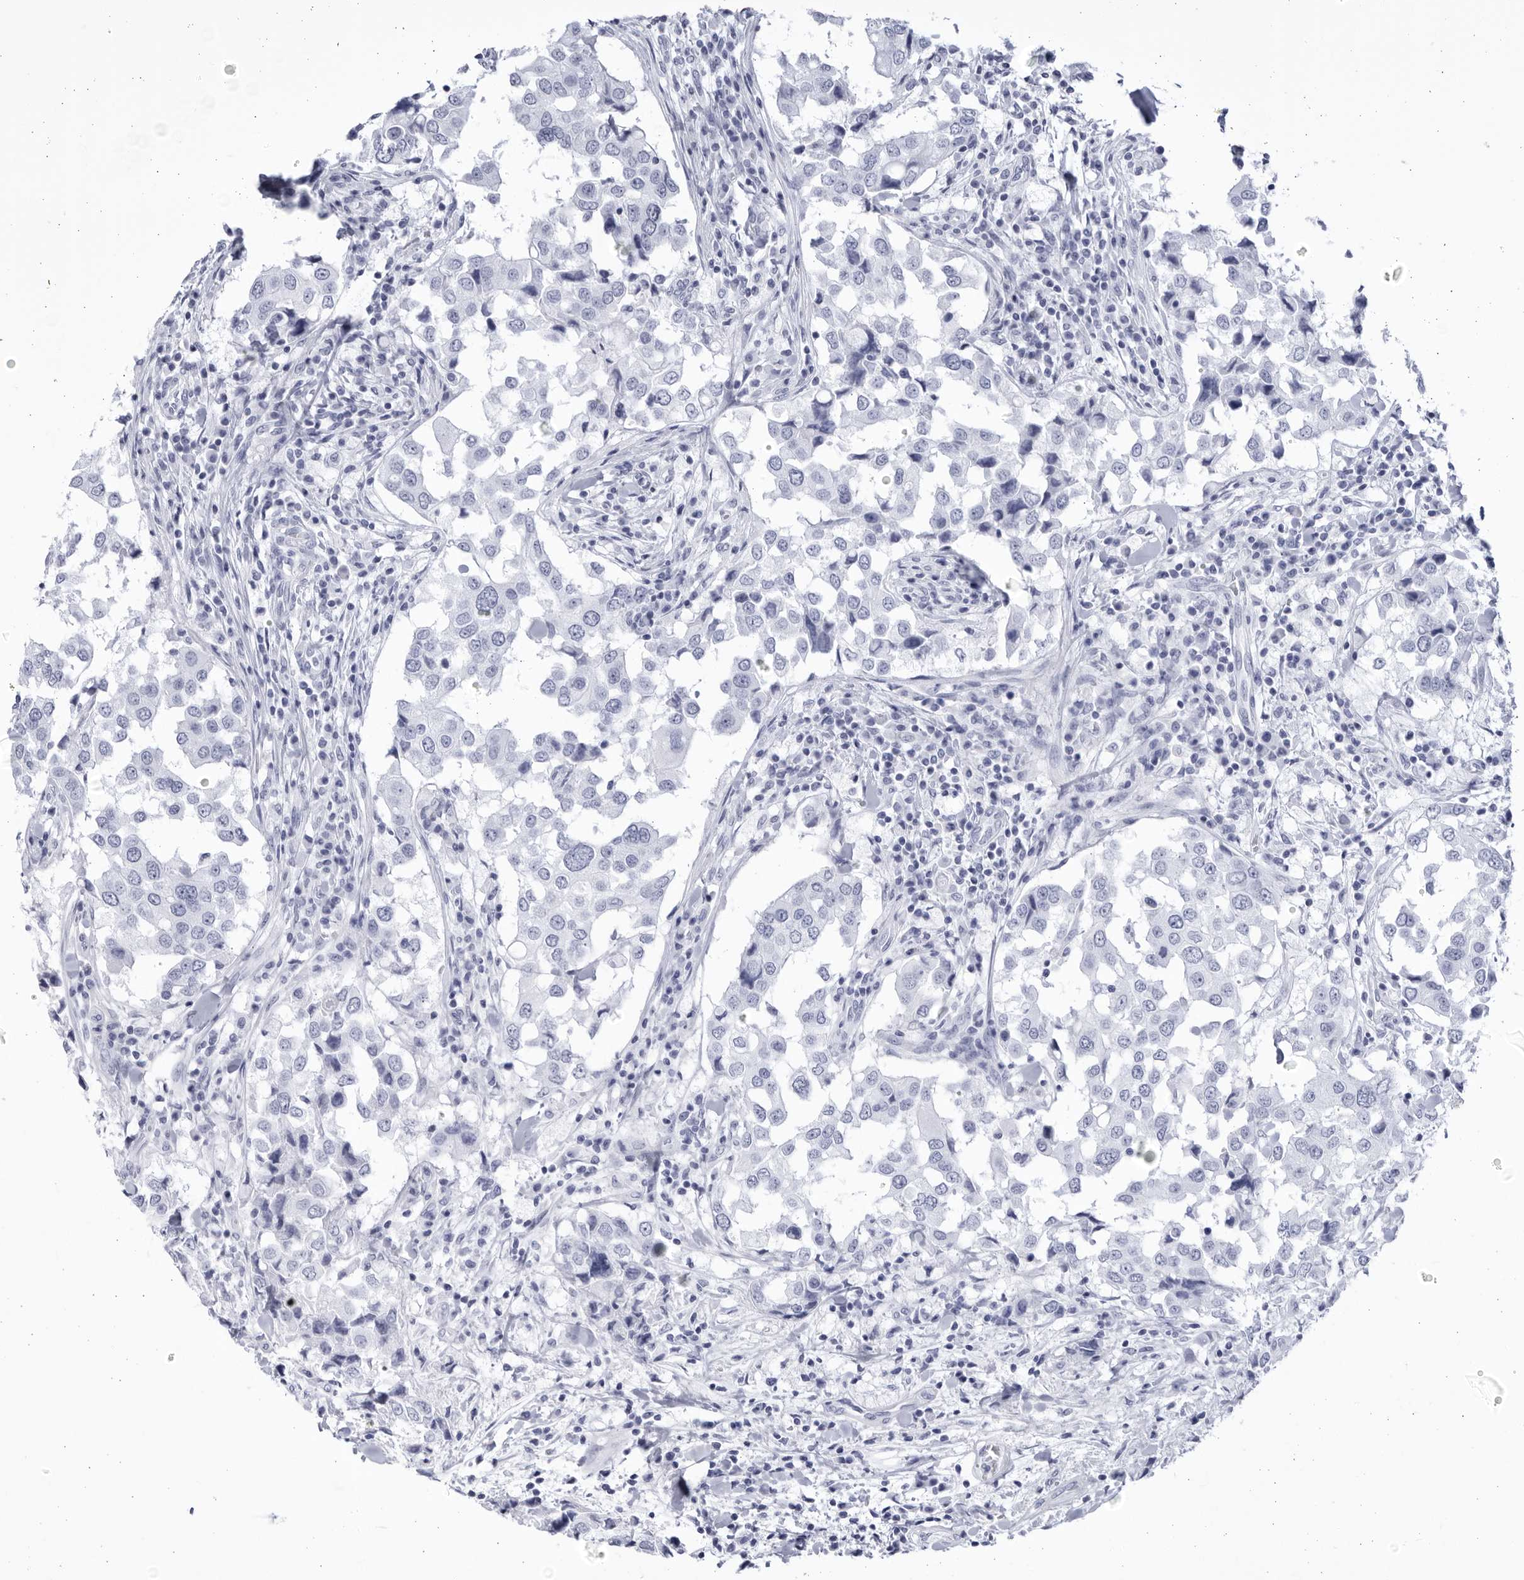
{"staining": {"intensity": "negative", "quantity": "none", "location": "none"}, "tissue": "breast cancer", "cell_type": "Tumor cells", "image_type": "cancer", "snomed": [{"axis": "morphology", "description": "Duct carcinoma"}, {"axis": "topography", "description": "Breast"}], "caption": "The immunohistochemistry (IHC) histopathology image has no significant positivity in tumor cells of breast cancer (infiltrating ductal carcinoma) tissue.", "gene": "CCDC181", "patient": {"sex": "female", "age": 27}}